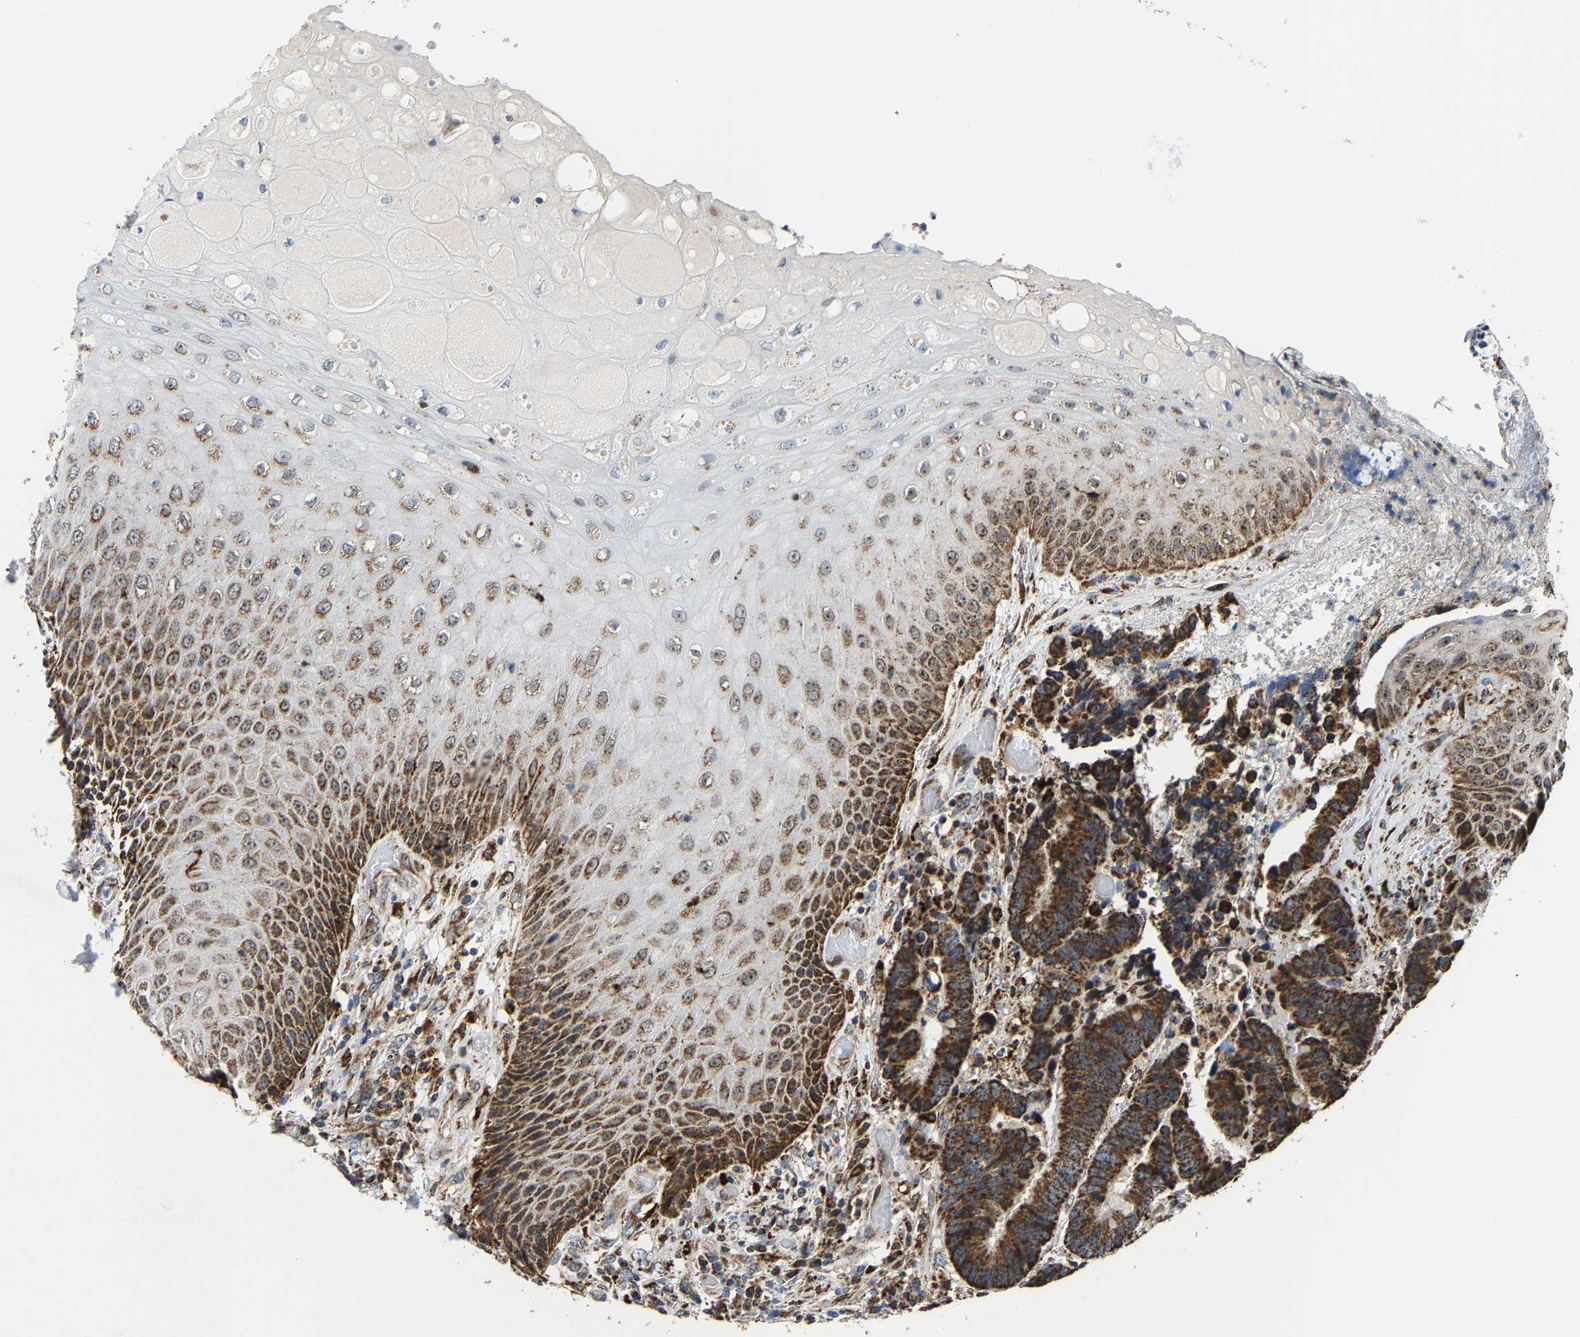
{"staining": {"intensity": "strong", "quantity": ">75%", "location": "cytoplasmic/membranous"}, "tissue": "colorectal cancer", "cell_type": "Tumor cells", "image_type": "cancer", "snomed": [{"axis": "morphology", "description": "Adenocarcinoma, NOS"}, {"axis": "topography", "description": "Rectum"}, {"axis": "topography", "description": "Anal"}], "caption": "Immunohistochemistry staining of adenocarcinoma (colorectal), which exhibits high levels of strong cytoplasmic/membranous expression in approximately >75% of tumor cells indicating strong cytoplasmic/membranous protein staining. The staining was performed using DAB (3,3'-diaminobenzidine) (brown) for protein detection and nuclei were counterstained in hematoxylin (blue).", "gene": "GIMAP7", "patient": {"sex": "female", "age": 89}}